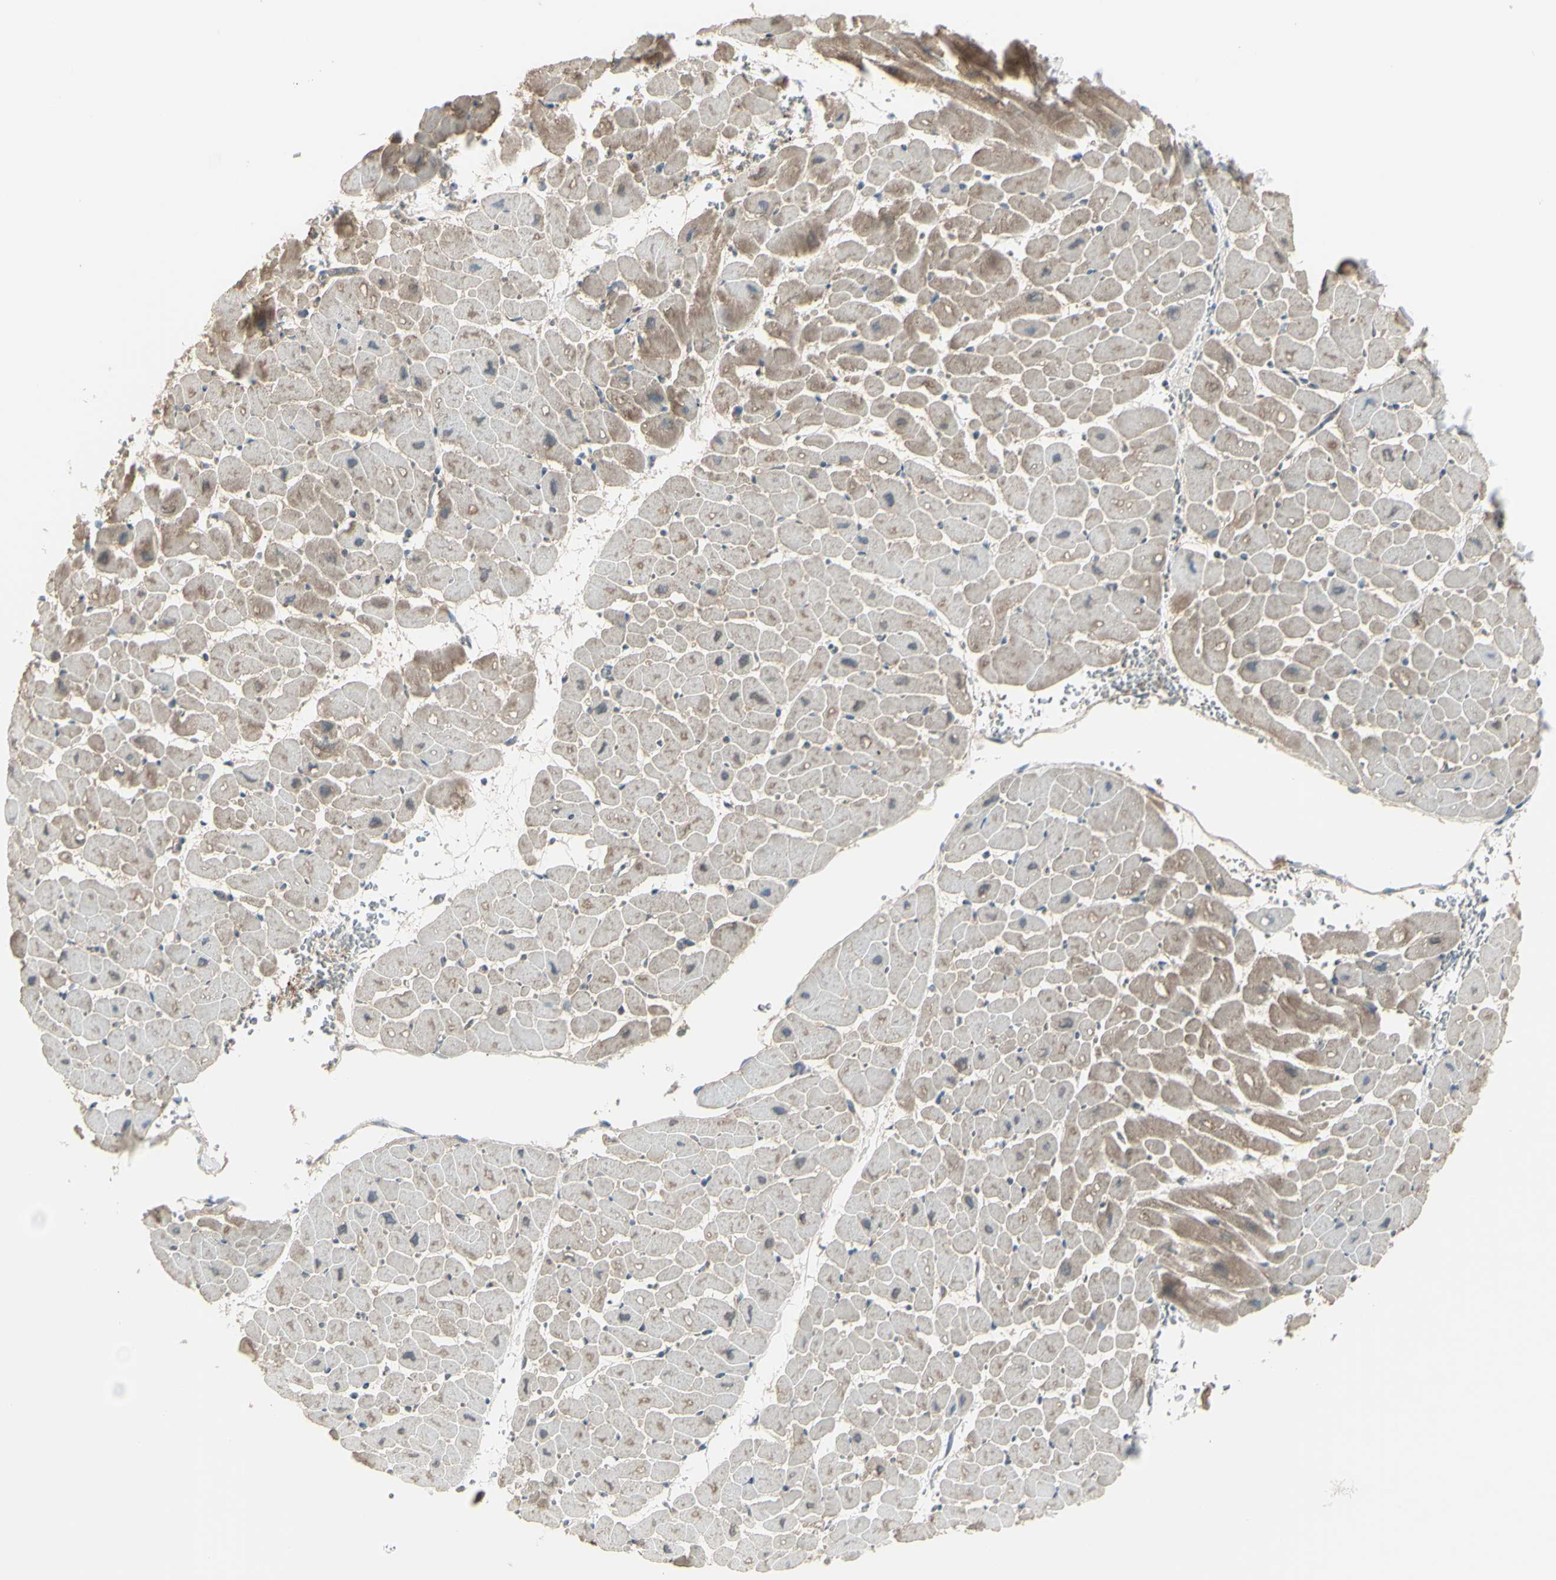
{"staining": {"intensity": "weak", "quantity": ">75%", "location": "cytoplasmic/membranous"}, "tissue": "heart muscle", "cell_type": "Cardiomyocytes", "image_type": "normal", "snomed": [{"axis": "morphology", "description": "Normal tissue, NOS"}, {"axis": "topography", "description": "Heart"}], "caption": "This photomicrograph exhibits normal heart muscle stained with immunohistochemistry (IHC) to label a protein in brown. The cytoplasmic/membranous of cardiomyocytes show weak positivity for the protein. Nuclei are counter-stained blue.", "gene": "NAXD", "patient": {"sex": "male", "age": 45}}